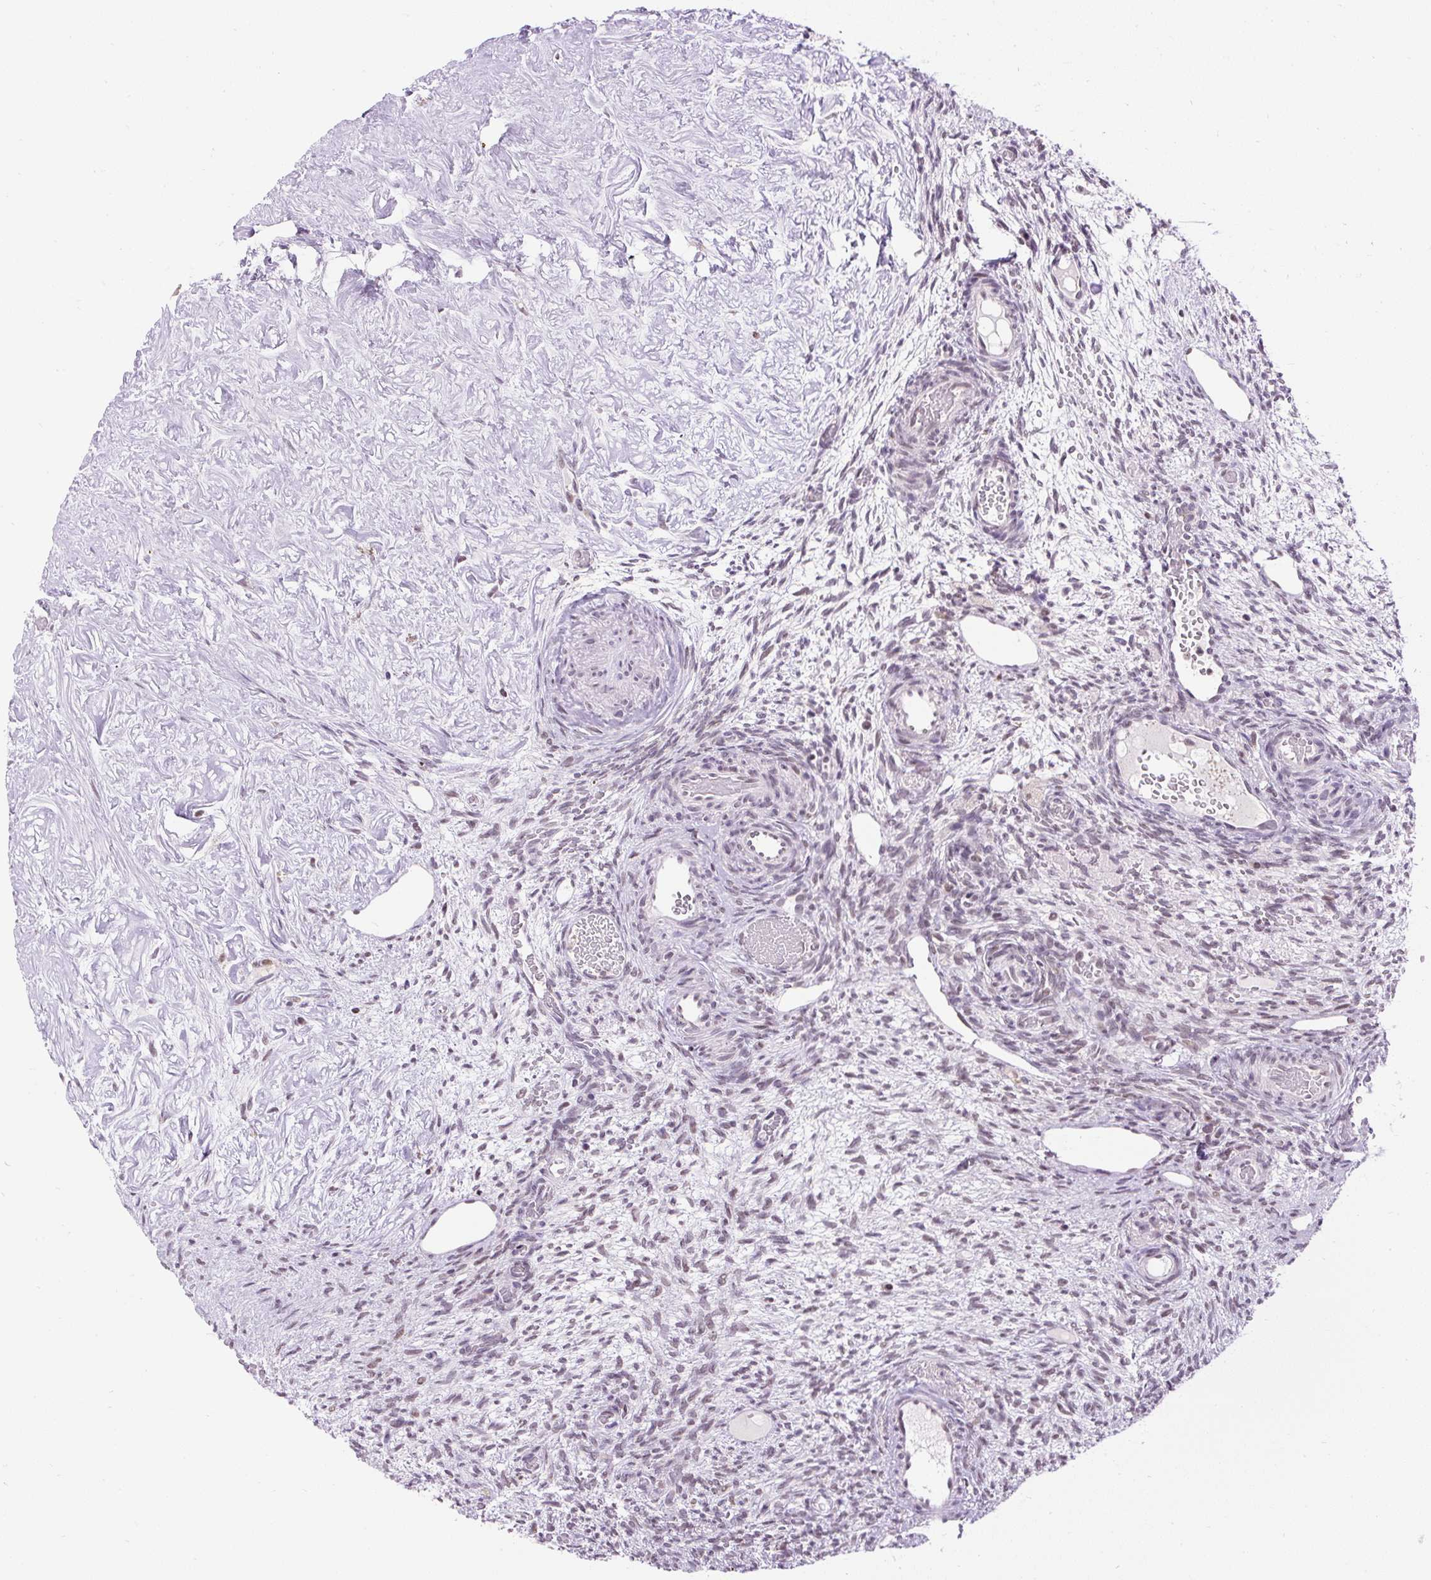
{"staining": {"intensity": "weak", "quantity": ">75%", "location": "cytoplasmic/membranous"}, "tissue": "ovary", "cell_type": "Follicle cells", "image_type": "normal", "snomed": [{"axis": "morphology", "description": "Normal tissue, NOS"}, {"axis": "topography", "description": "Ovary"}], "caption": "Approximately >75% of follicle cells in normal human ovary display weak cytoplasmic/membranous protein positivity as visualized by brown immunohistochemical staining.", "gene": "ZNF672", "patient": {"sex": "female", "age": 67}}